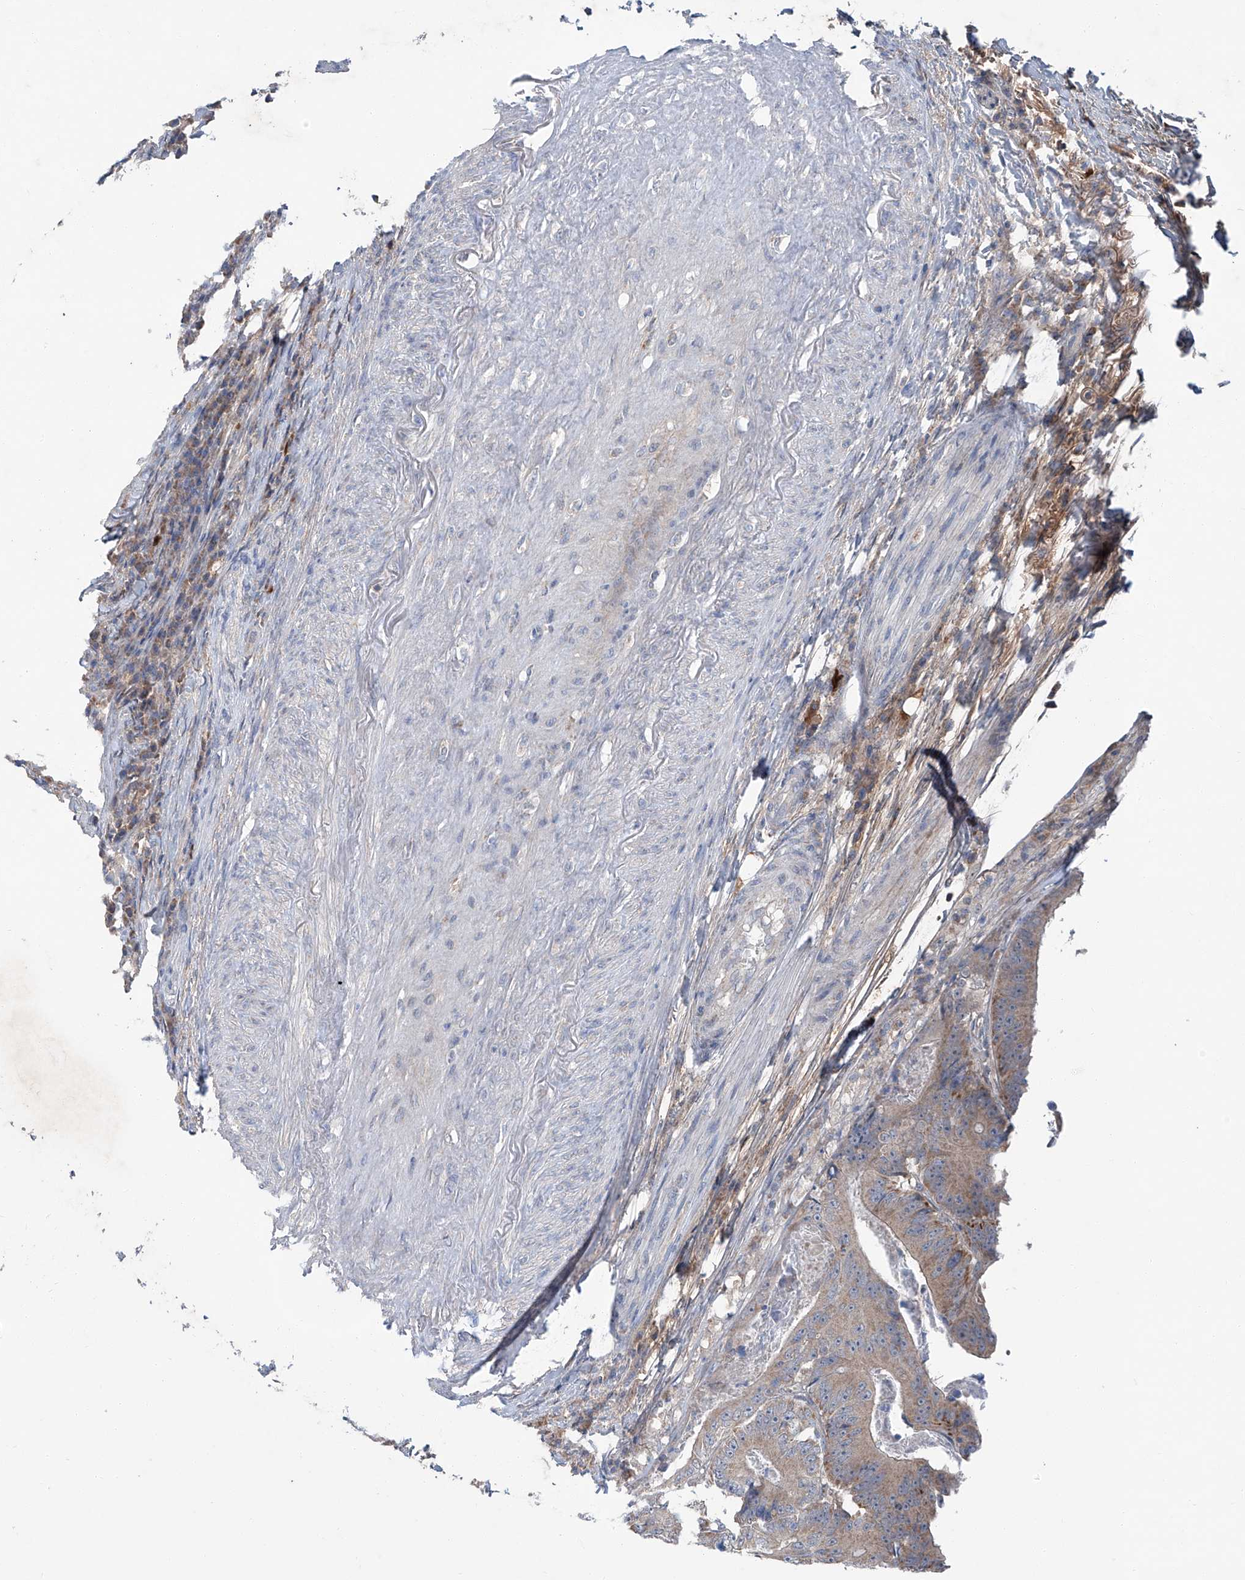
{"staining": {"intensity": "weak", "quantity": ">75%", "location": "cytoplasmic/membranous"}, "tissue": "colorectal cancer", "cell_type": "Tumor cells", "image_type": "cancer", "snomed": [{"axis": "morphology", "description": "Adenocarcinoma, NOS"}, {"axis": "topography", "description": "Colon"}], "caption": "IHC of colorectal cancer (adenocarcinoma) shows low levels of weak cytoplasmic/membranous expression in approximately >75% of tumor cells. Nuclei are stained in blue.", "gene": "SIX4", "patient": {"sex": "male", "age": 83}}